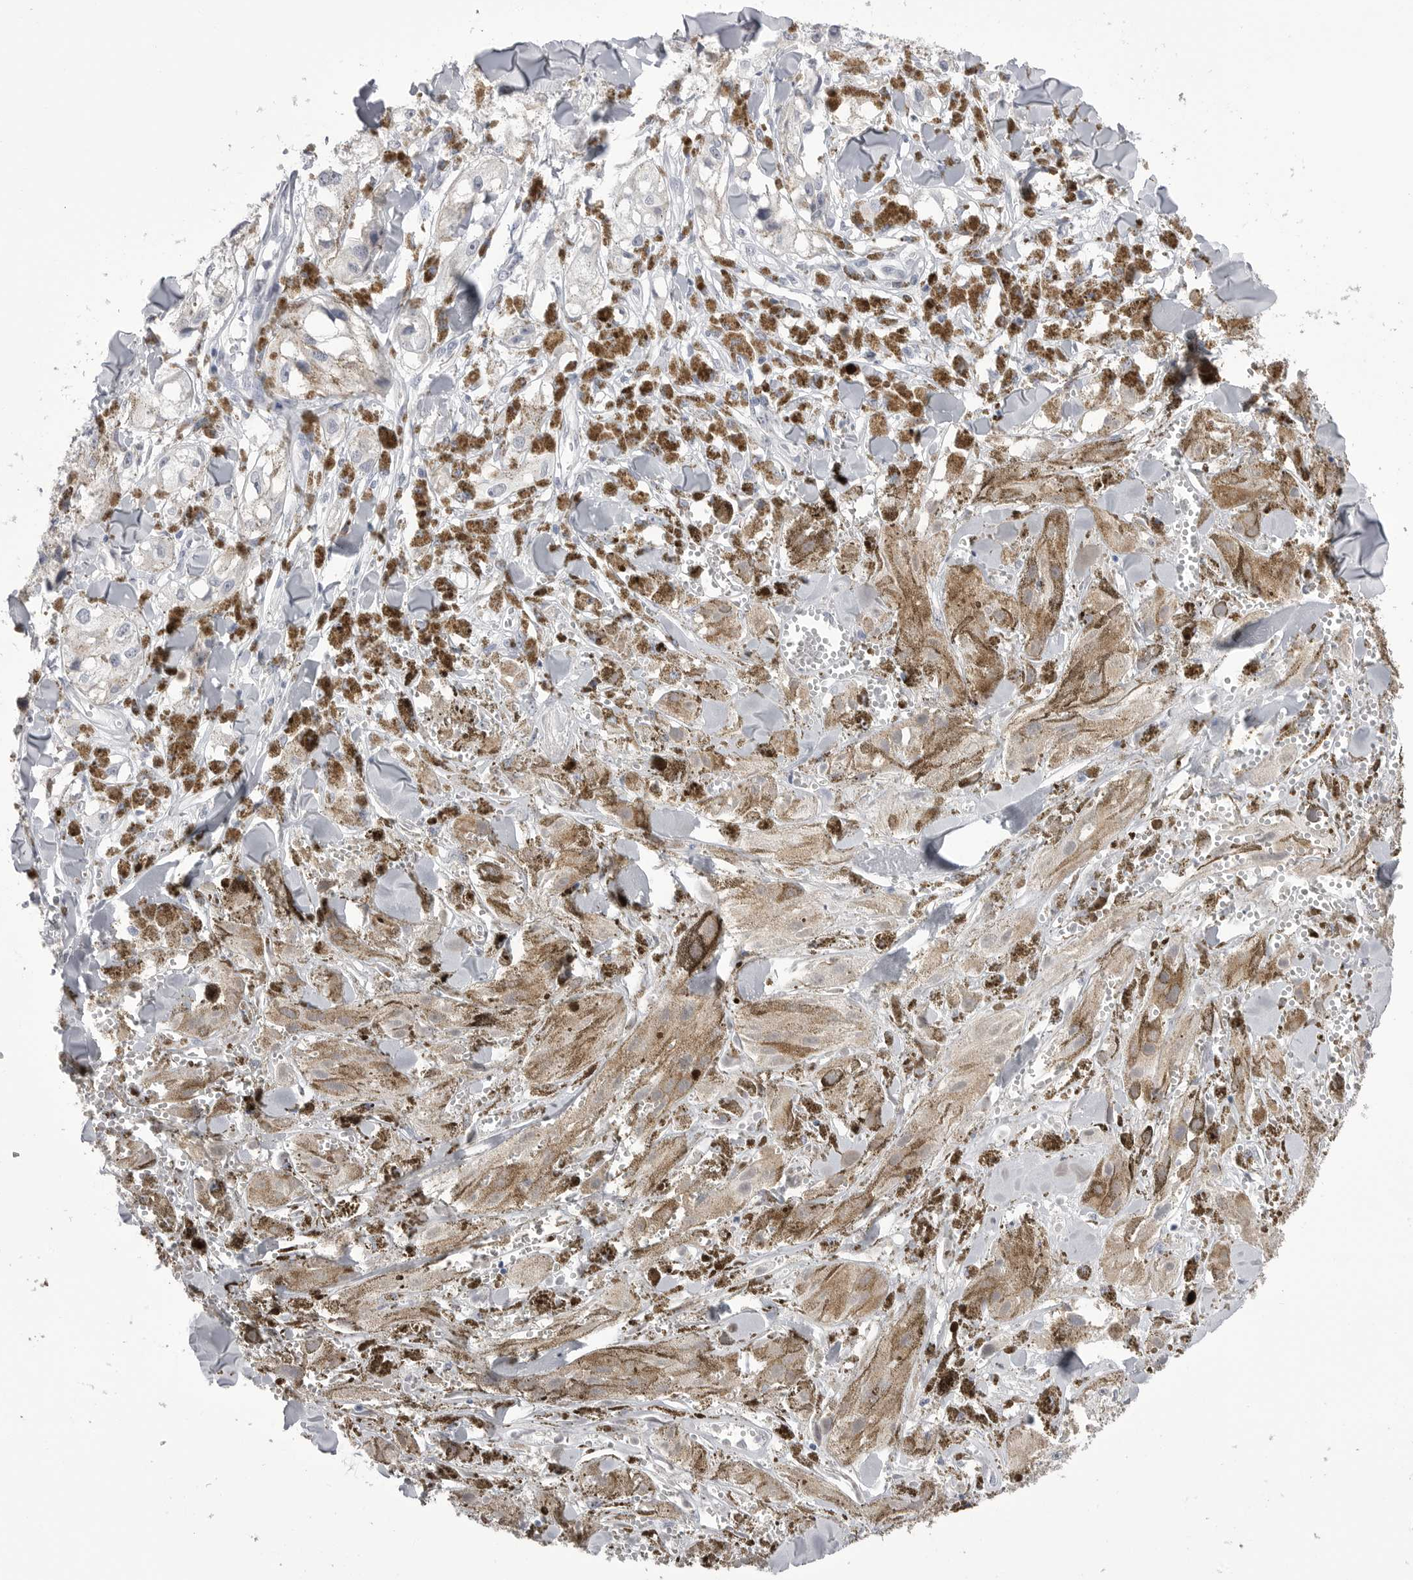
{"staining": {"intensity": "negative", "quantity": "none", "location": "none"}, "tissue": "melanoma", "cell_type": "Tumor cells", "image_type": "cancer", "snomed": [{"axis": "morphology", "description": "Malignant melanoma, NOS"}, {"axis": "topography", "description": "Skin"}], "caption": "IHC of malignant melanoma reveals no positivity in tumor cells.", "gene": "CPB1", "patient": {"sex": "male", "age": 88}}